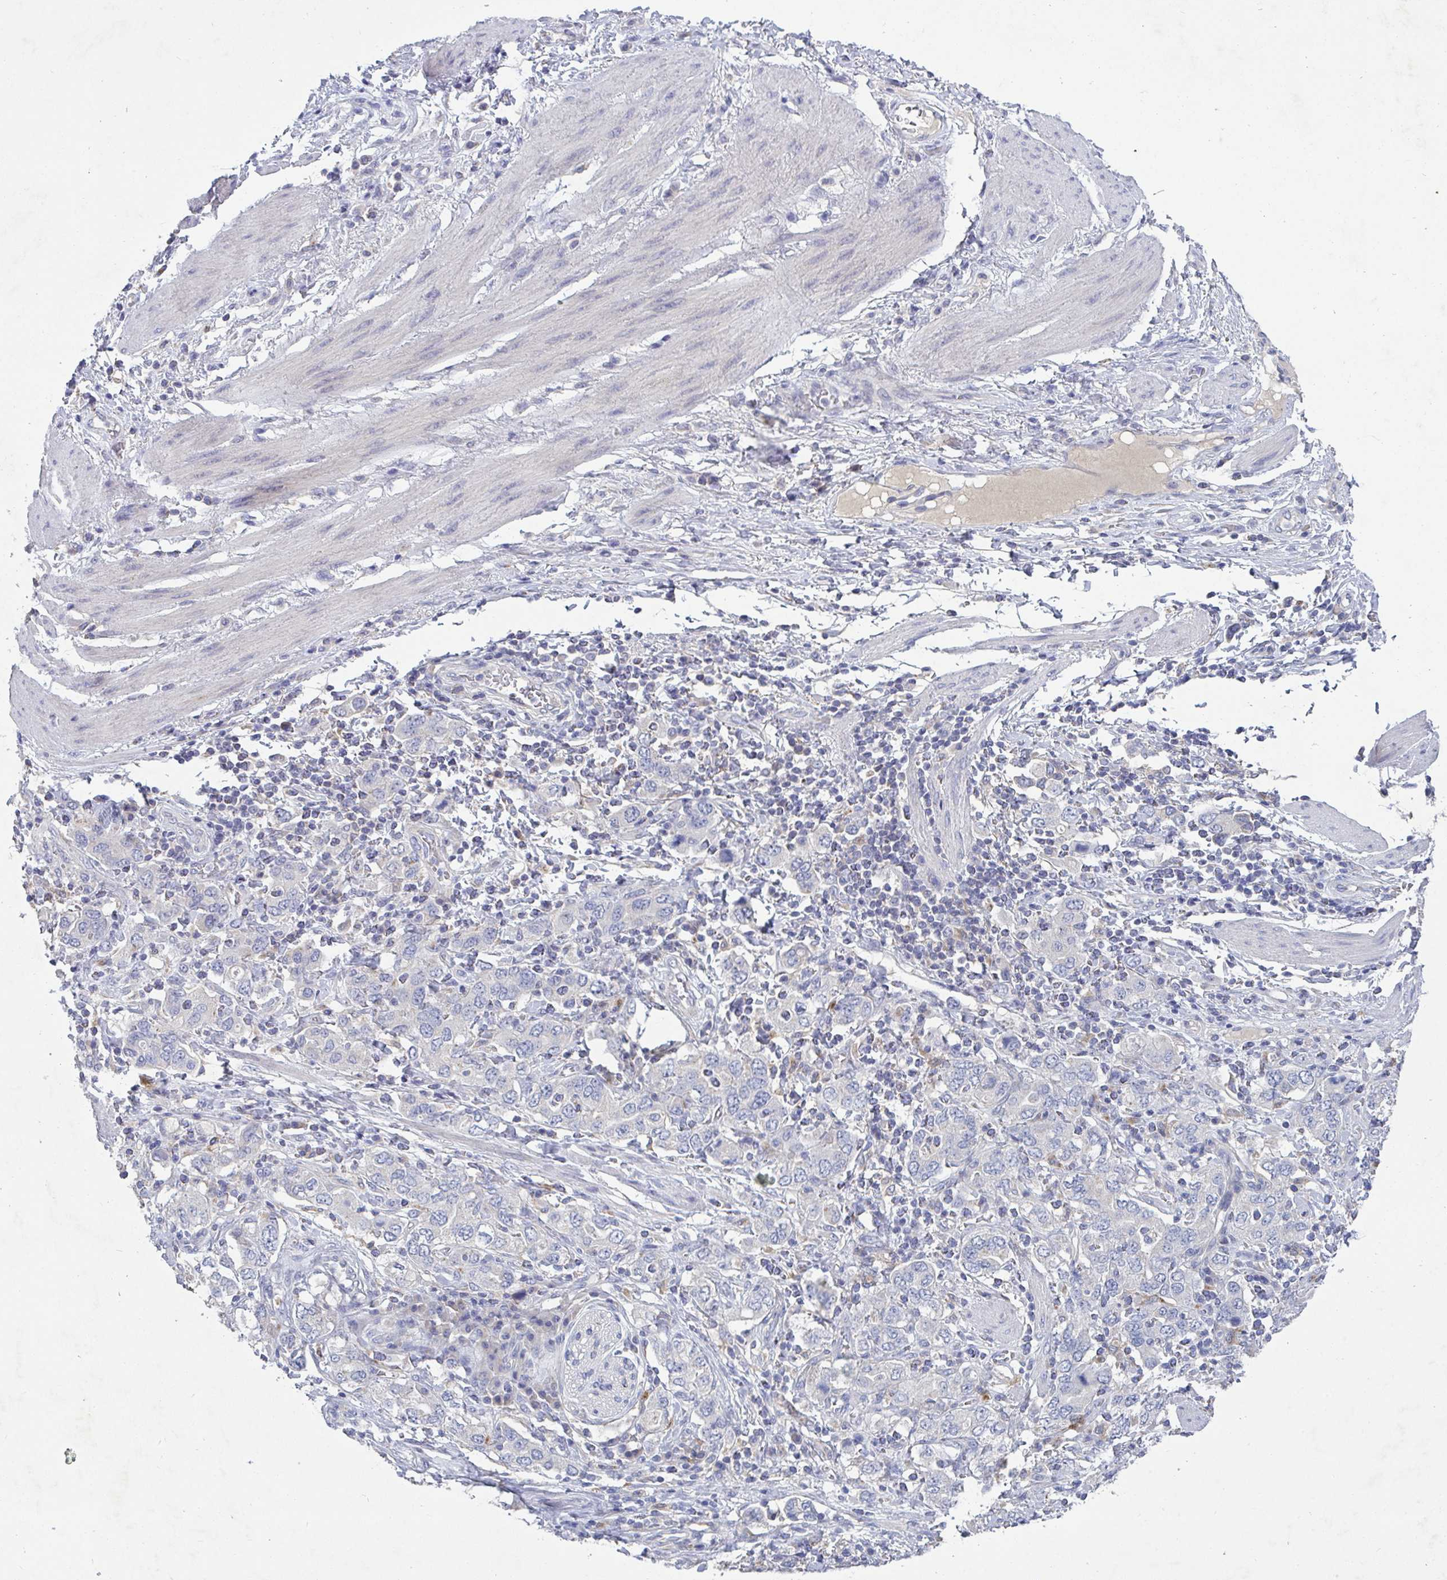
{"staining": {"intensity": "negative", "quantity": "none", "location": "none"}, "tissue": "stomach cancer", "cell_type": "Tumor cells", "image_type": "cancer", "snomed": [{"axis": "morphology", "description": "Adenocarcinoma, NOS"}, {"axis": "topography", "description": "Stomach, upper"}, {"axis": "topography", "description": "Stomach"}], "caption": "Stomach cancer stained for a protein using IHC exhibits no staining tumor cells.", "gene": "GALNT13", "patient": {"sex": "male", "age": 62}}